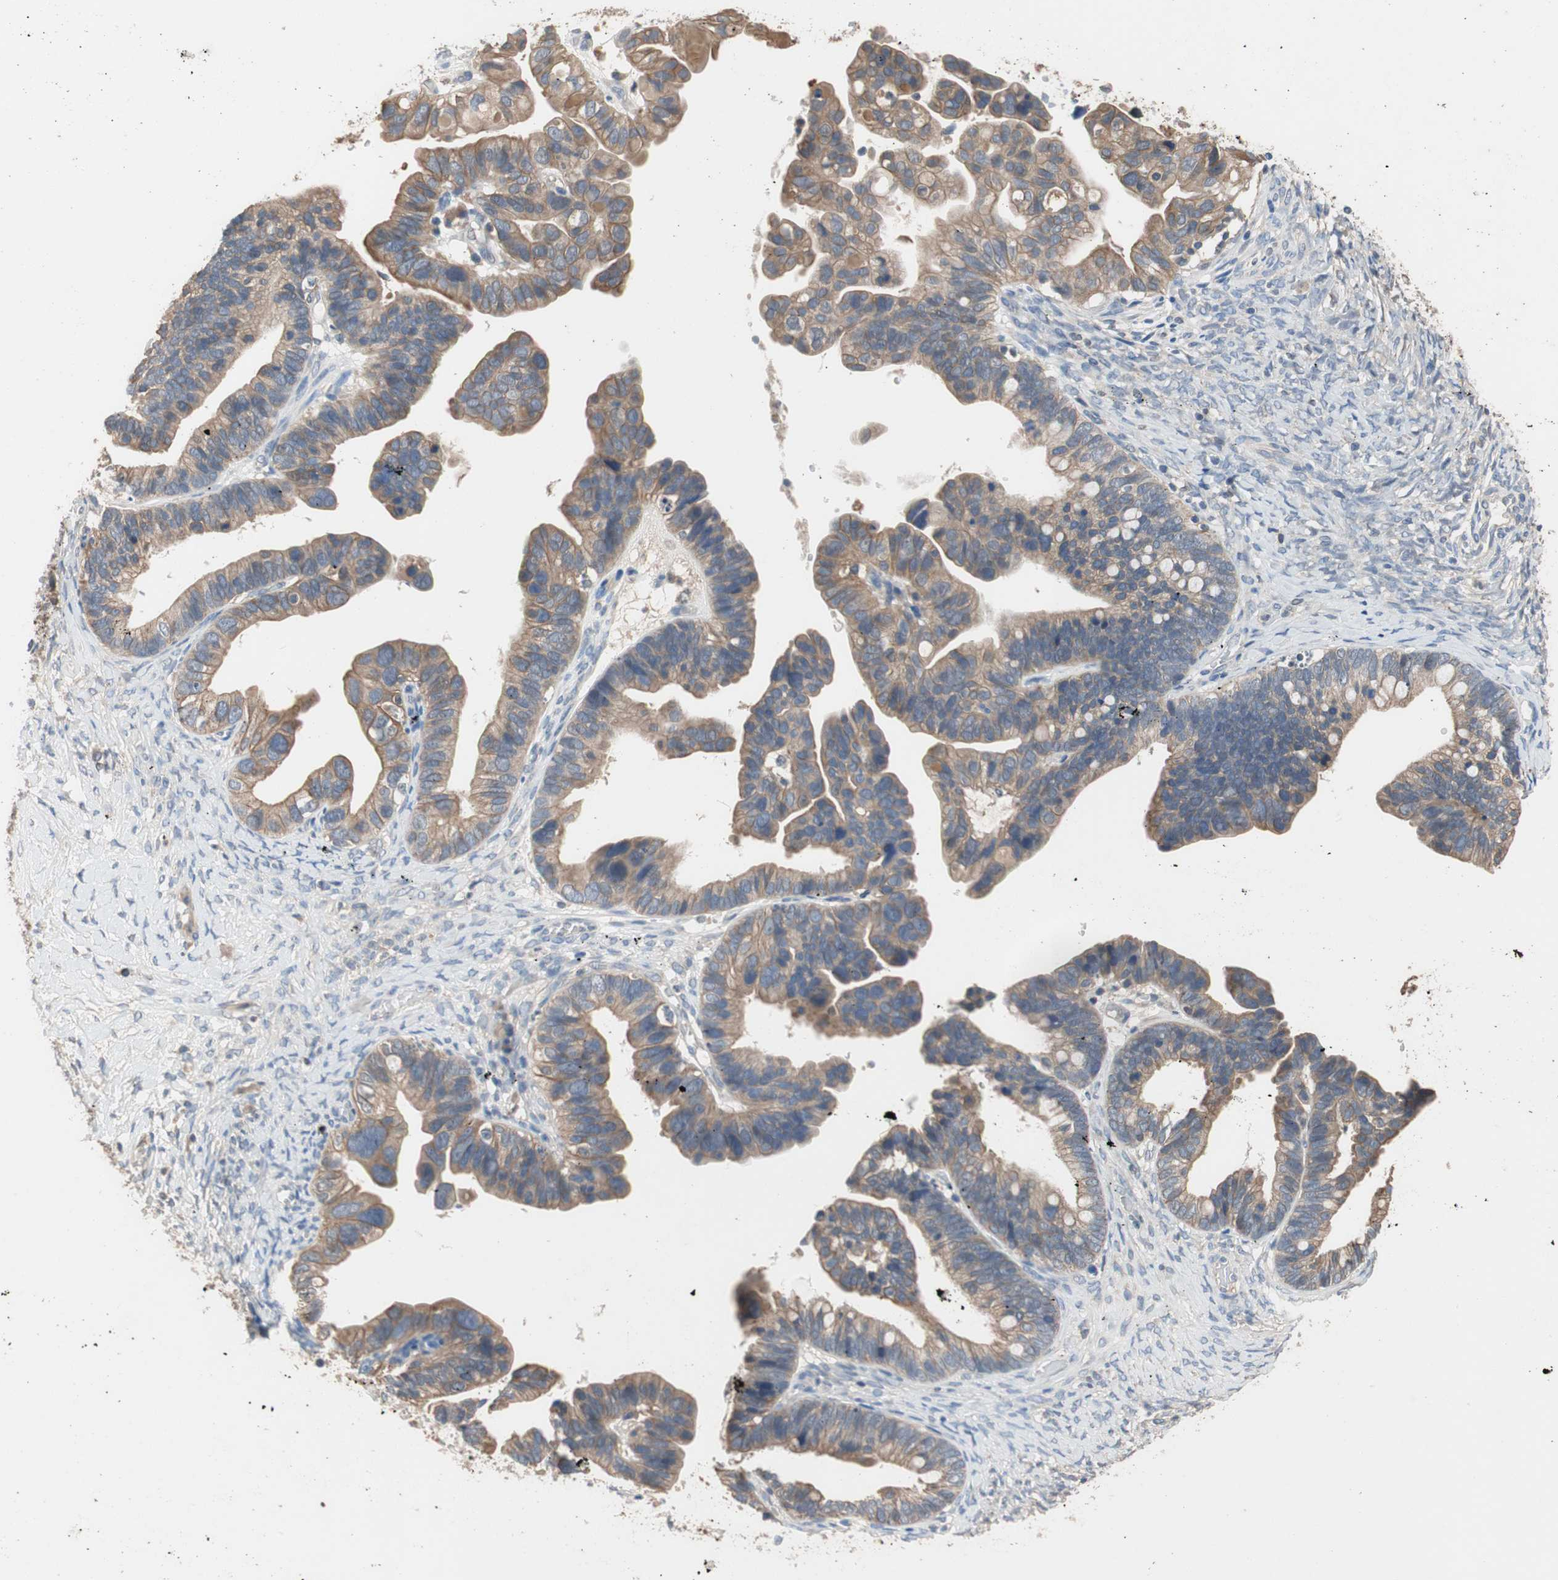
{"staining": {"intensity": "moderate", "quantity": ">75%", "location": "cytoplasmic/membranous"}, "tissue": "ovarian cancer", "cell_type": "Tumor cells", "image_type": "cancer", "snomed": [{"axis": "morphology", "description": "Cystadenocarcinoma, serous, NOS"}, {"axis": "topography", "description": "Ovary"}], "caption": "Protein expression analysis of ovarian serous cystadenocarcinoma displays moderate cytoplasmic/membranous positivity in approximately >75% of tumor cells.", "gene": "ADAP1", "patient": {"sex": "female", "age": 56}}